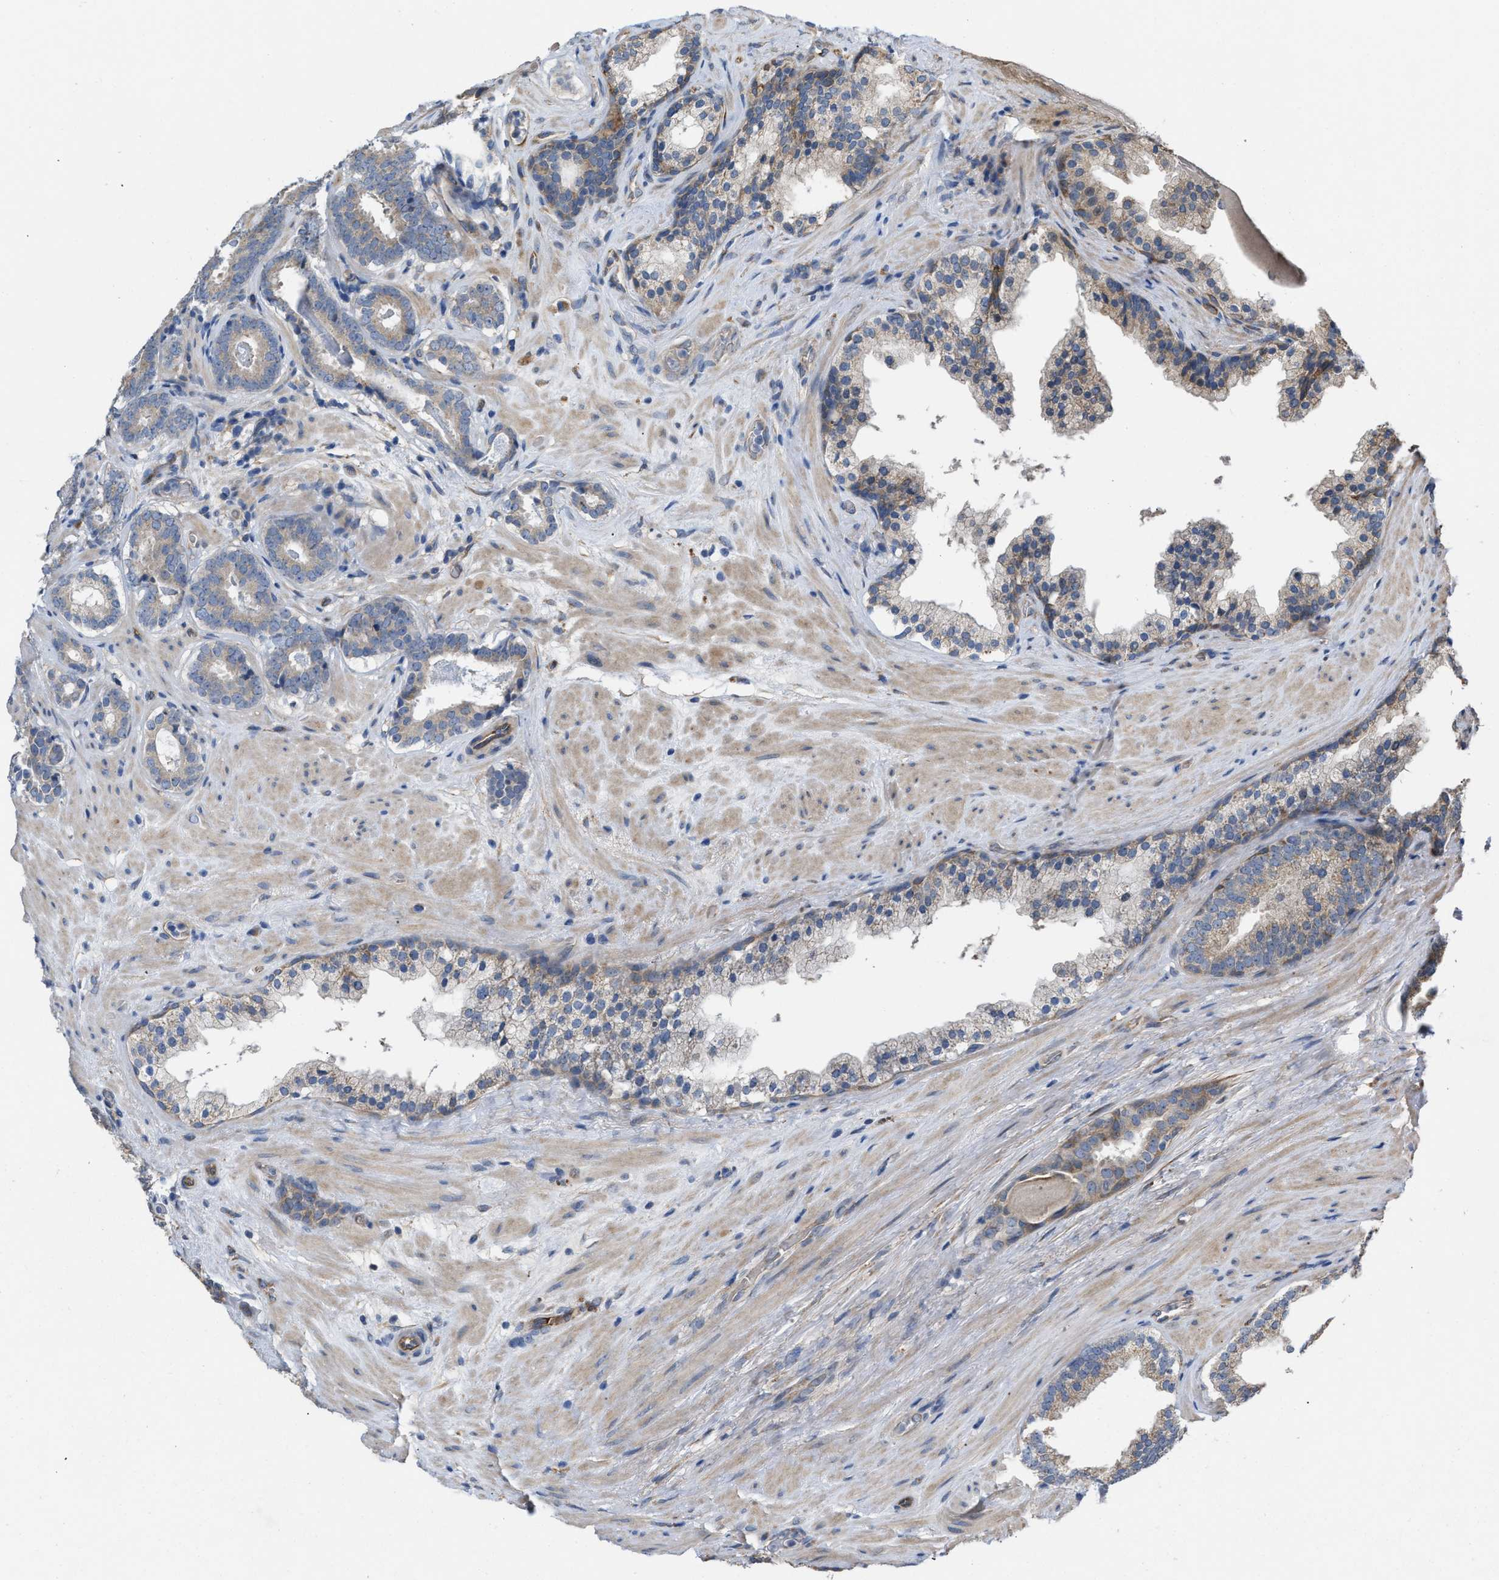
{"staining": {"intensity": "weak", "quantity": "<25%", "location": "cytoplasmic/membranous"}, "tissue": "prostate cancer", "cell_type": "Tumor cells", "image_type": "cancer", "snomed": [{"axis": "morphology", "description": "Adenocarcinoma, Low grade"}, {"axis": "topography", "description": "Prostate"}], "caption": "Tumor cells show no significant protein expression in prostate cancer (adenocarcinoma (low-grade)).", "gene": "SLC4A11", "patient": {"sex": "male", "age": 69}}